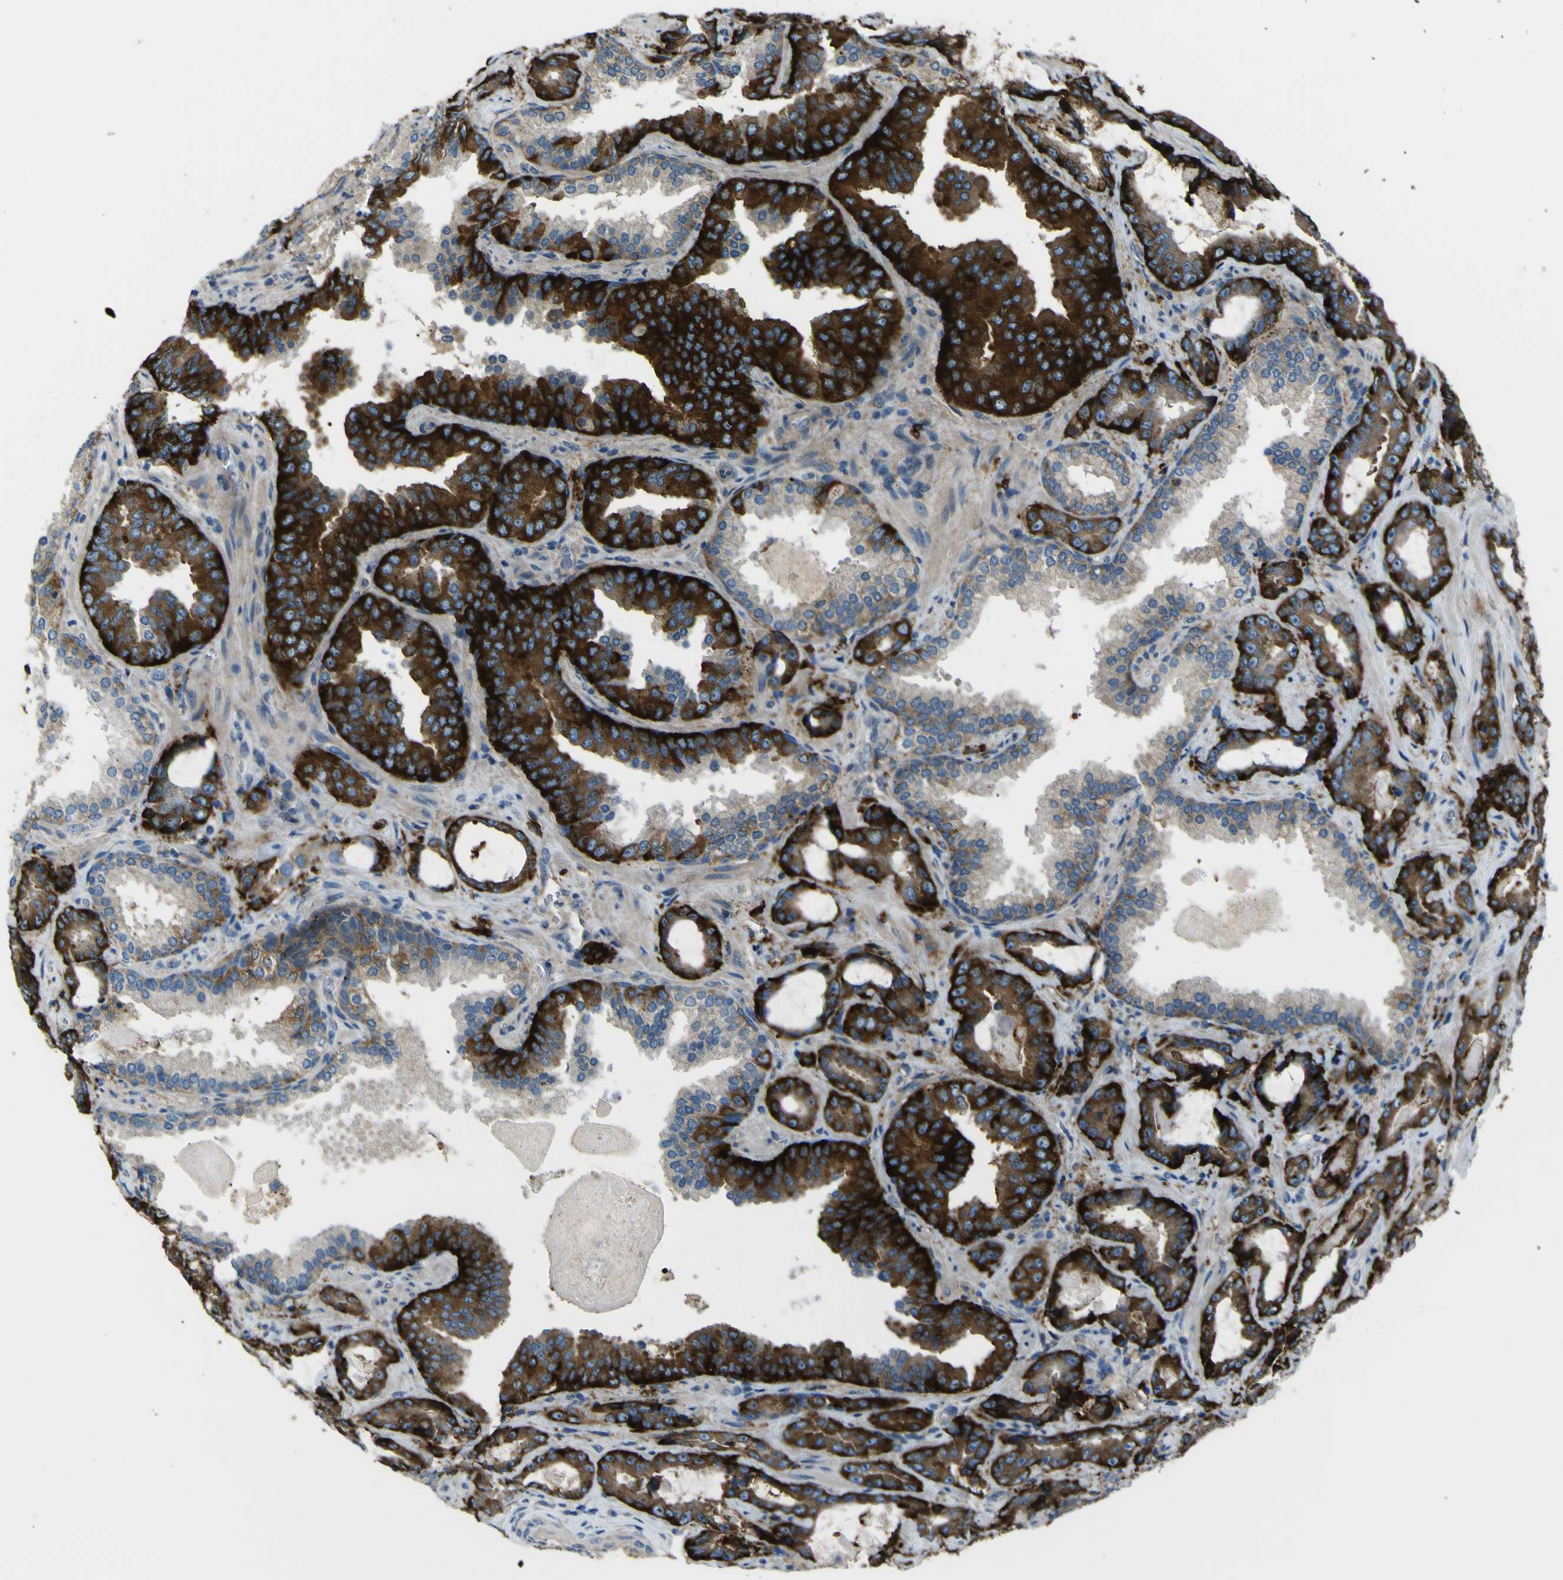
{"staining": {"intensity": "strong", "quantity": "25%-75%", "location": "cytoplasmic/membranous"}, "tissue": "prostate cancer", "cell_type": "Tumor cells", "image_type": "cancer", "snomed": [{"axis": "morphology", "description": "Adenocarcinoma, Low grade"}, {"axis": "topography", "description": "Prostate"}], "caption": "Immunohistochemical staining of low-grade adenocarcinoma (prostate) displays high levels of strong cytoplasmic/membranous staining in about 25%-75% of tumor cells. (IHC, brightfield microscopy, high magnification).", "gene": "NAALADL2", "patient": {"sex": "male", "age": 60}}